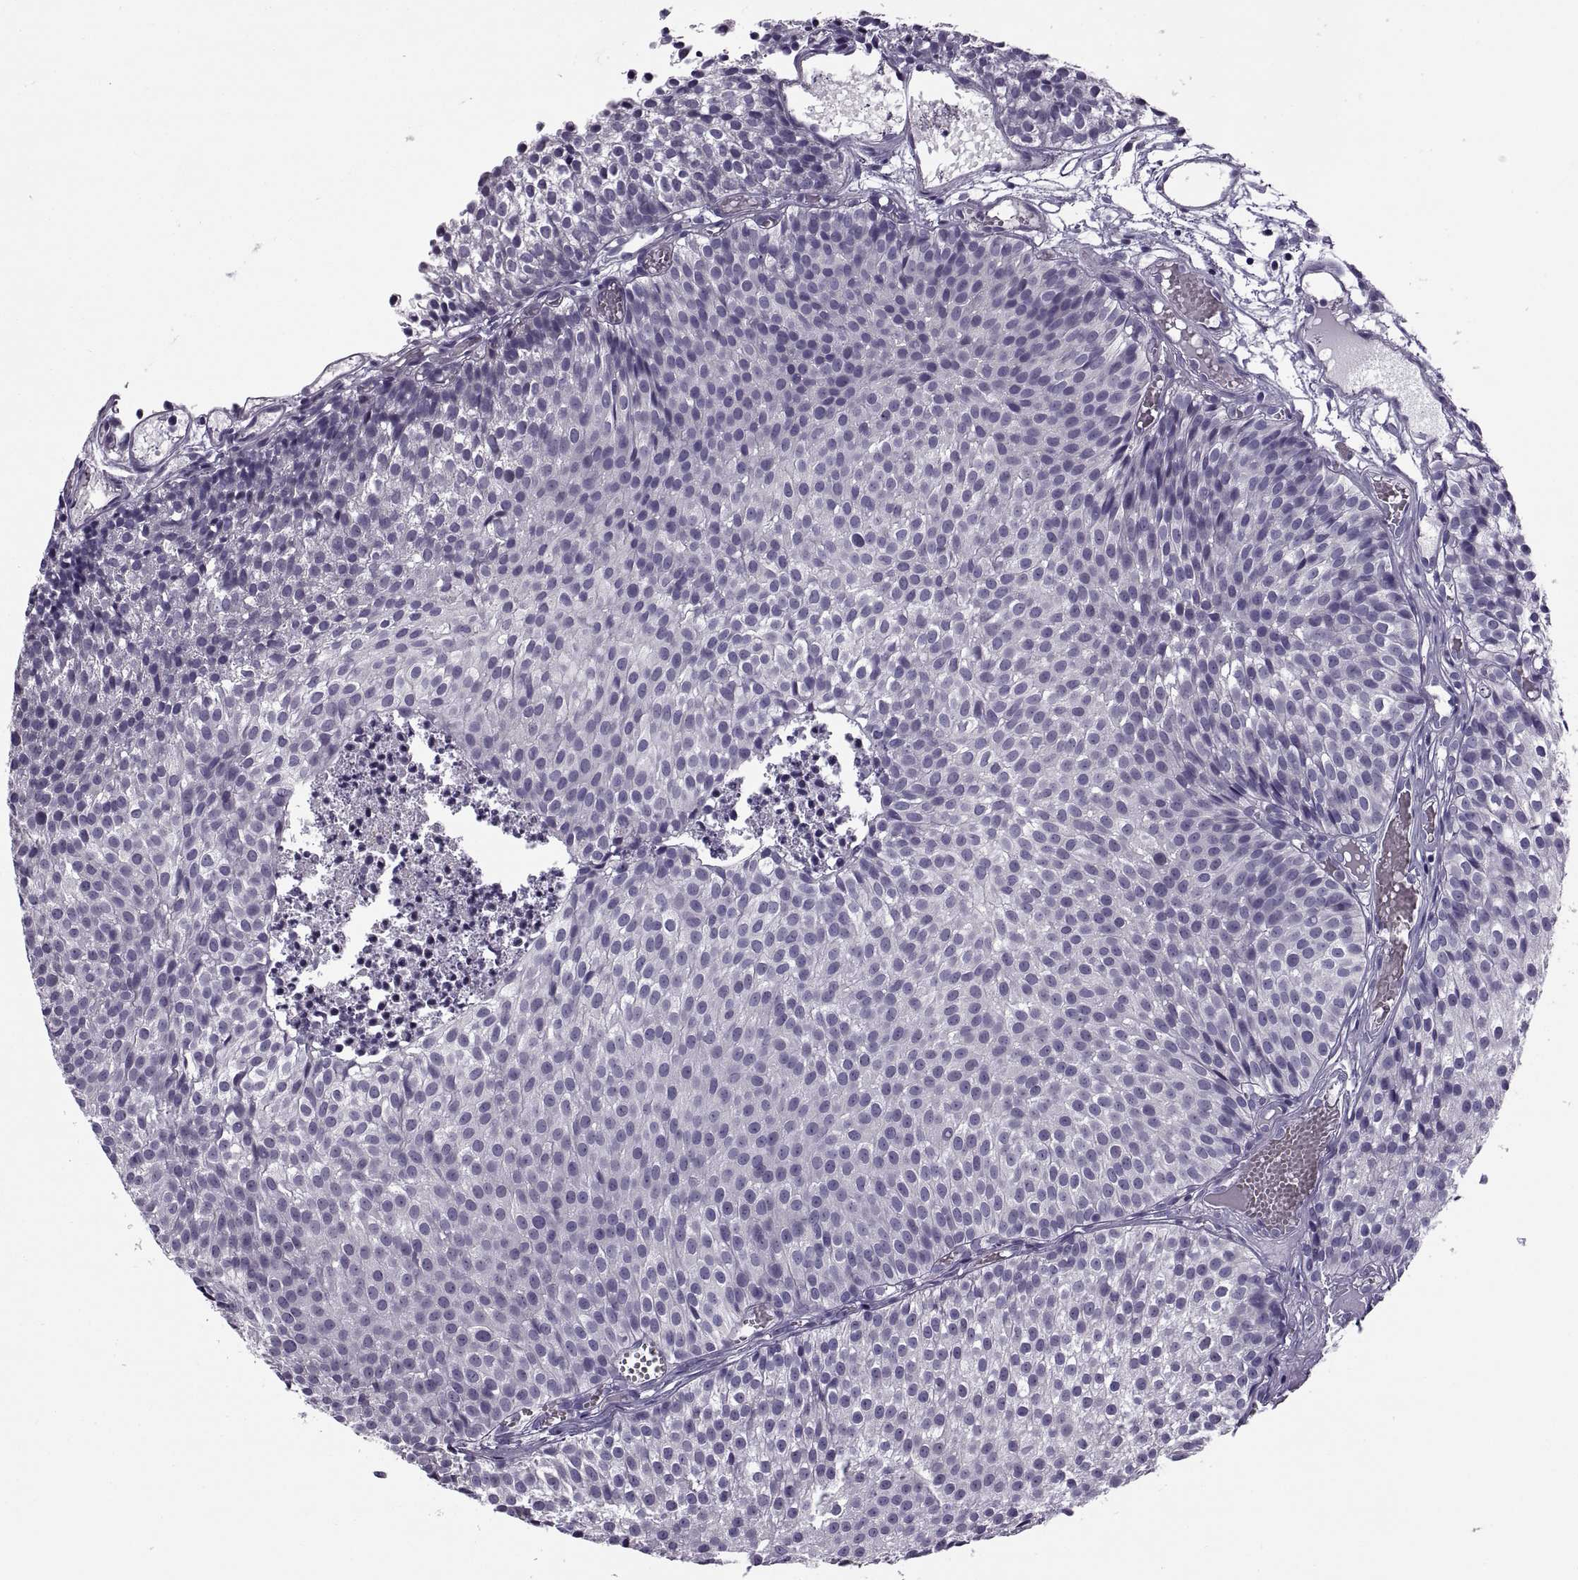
{"staining": {"intensity": "negative", "quantity": "none", "location": "none"}, "tissue": "urothelial cancer", "cell_type": "Tumor cells", "image_type": "cancer", "snomed": [{"axis": "morphology", "description": "Urothelial carcinoma, Low grade"}, {"axis": "topography", "description": "Urinary bladder"}], "caption": "Tumor cells show no significant positivity in low-grade urothelial carcinoma.", "gene": "MAGEB1", "patient": {"sex": "male", "age": 63}}